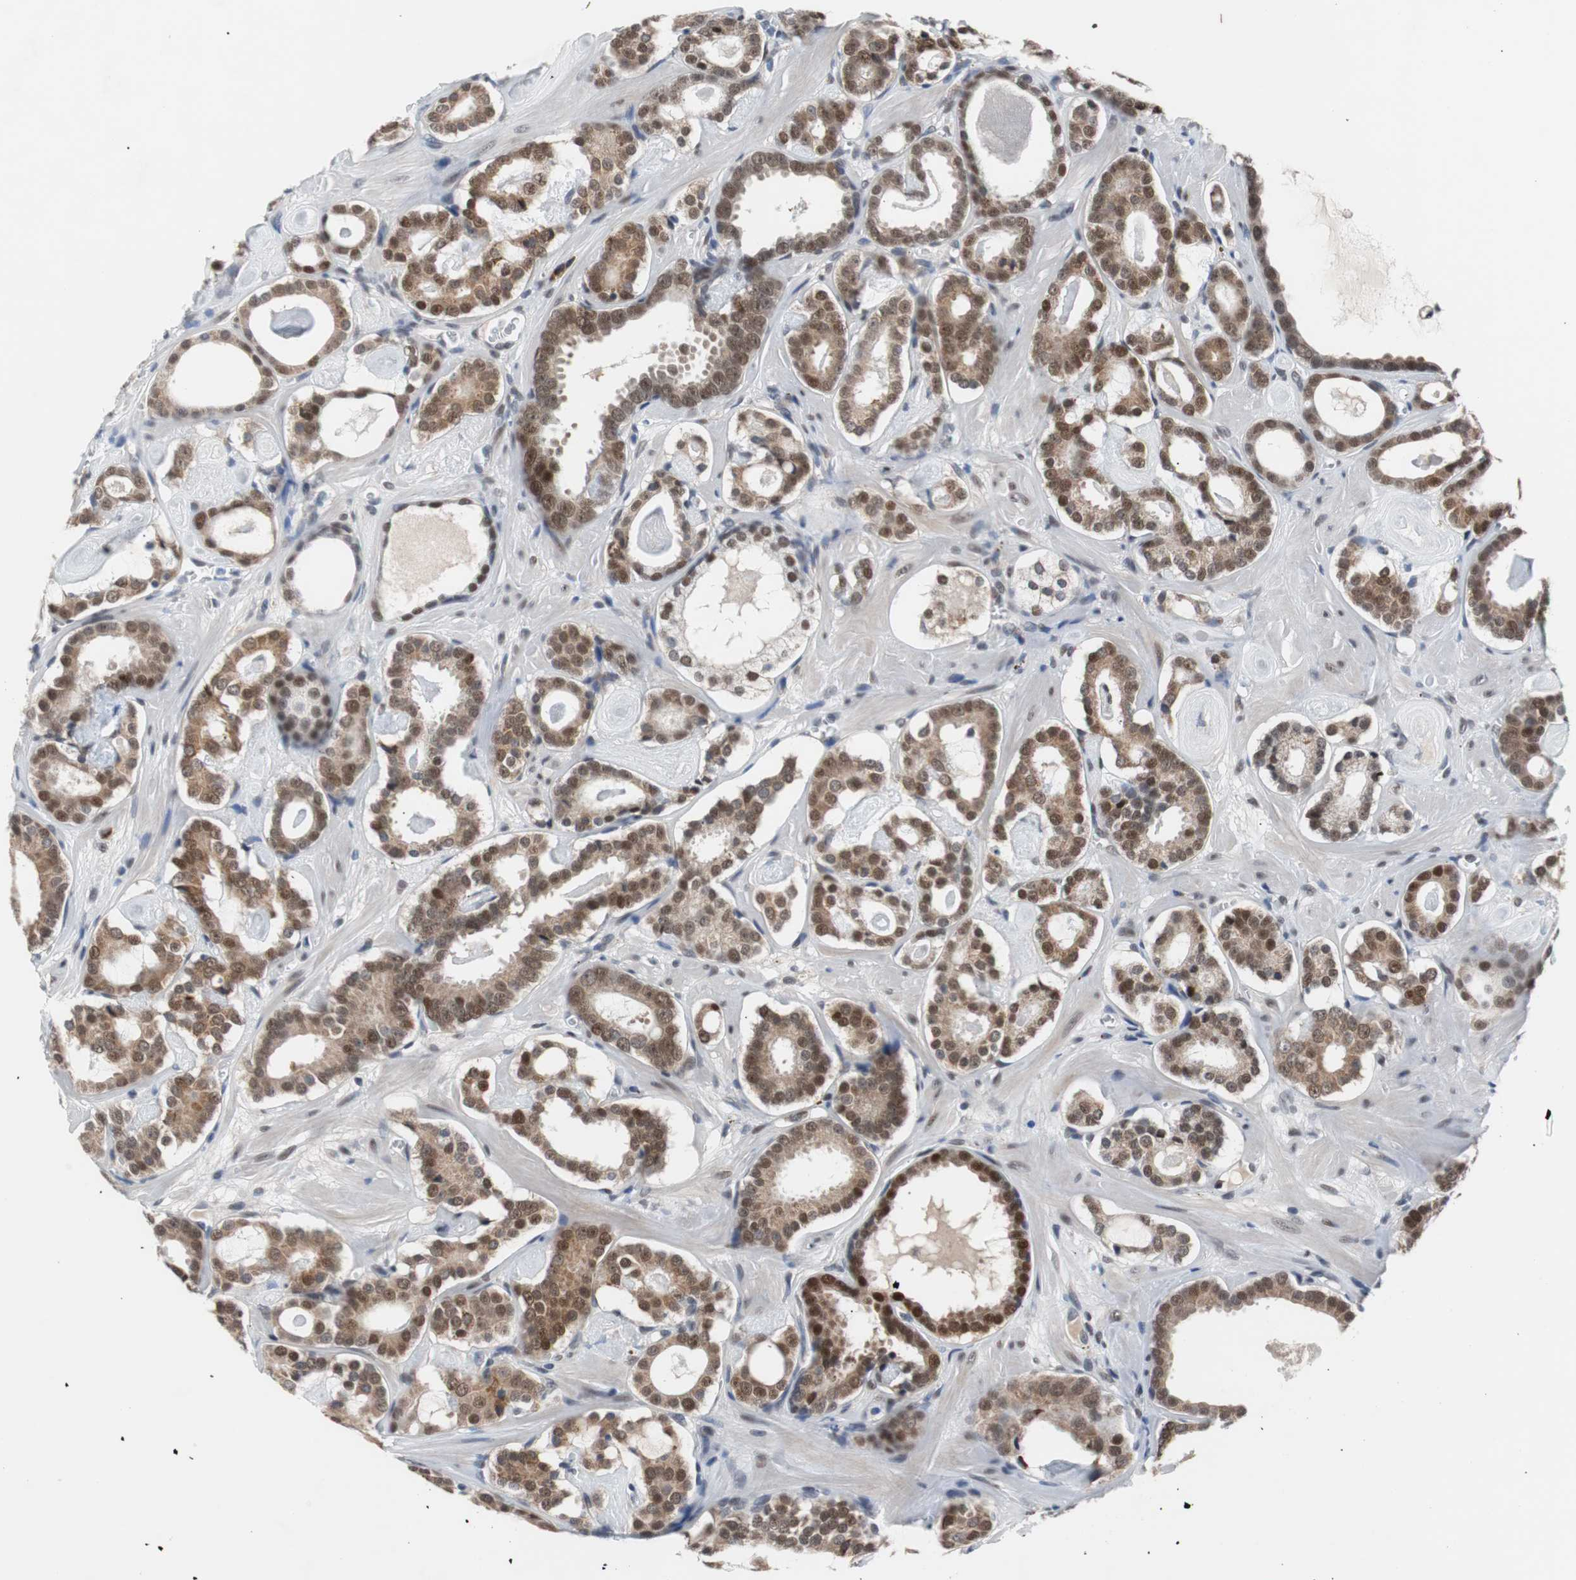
{"staining": {"intensity": "moderate", "quantity": ">75%", "location": "cytoplasmic/membranous,nuclear"}, "tissue": "prostate cancer", "cell_type": "Tumor cells", "image_type": "cancer", "snomed": [{"axis": "morphology", "description": "Adenocarcinoma, Low grade"}, {"axis": "topography", "description": "Prostate"}], "caption": "Protein expression analysis of adenocarcinoma (low-grade) (prostate) exhibits moderate cytoplasmic/membranous and nuclear staining in approximately >75% of tumor cells.", "gene": "USP28", "patient": {"sex": "male", "age": 57}}